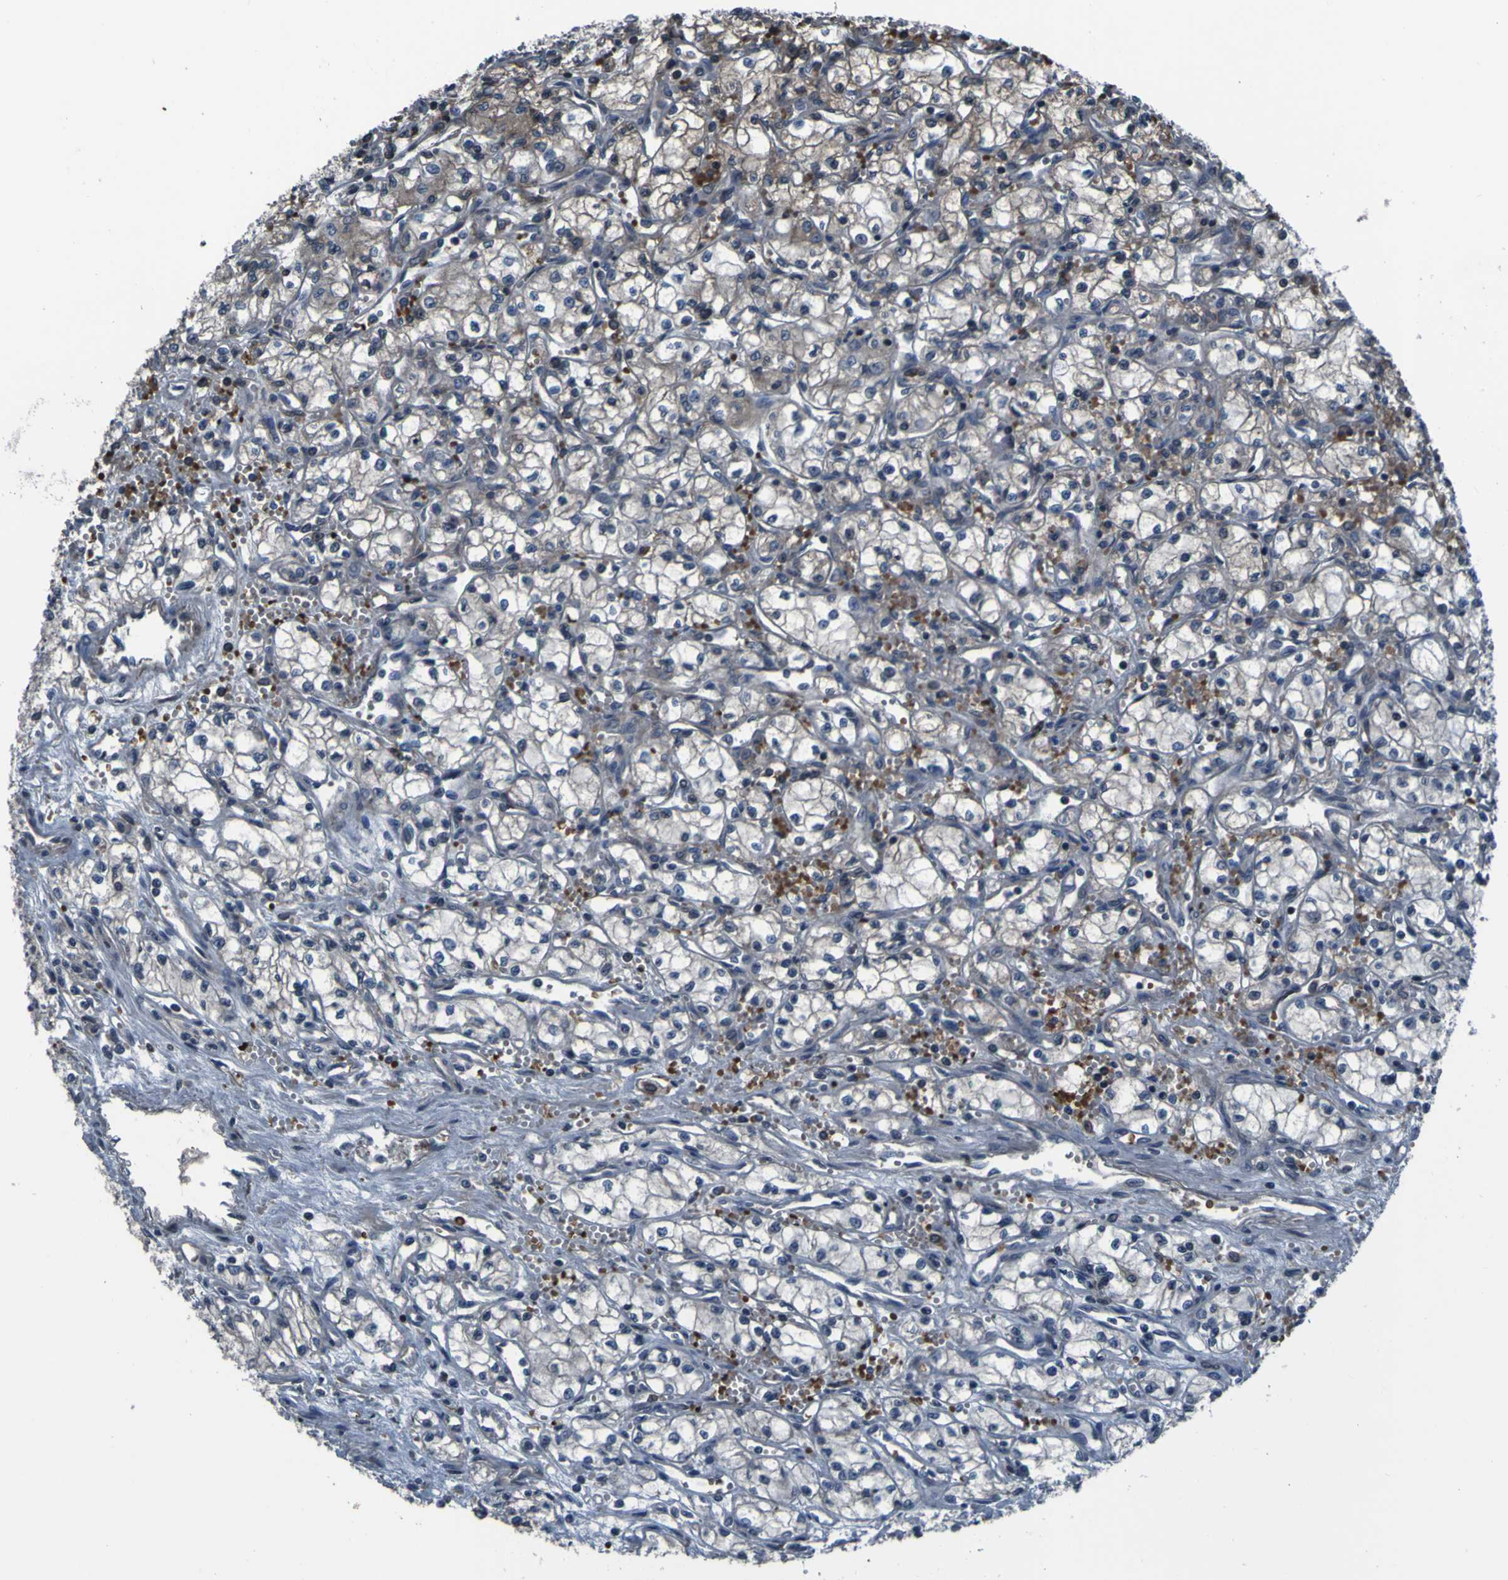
{"staining": {"intensity": "weak", "quantity": "<25%", "location": "cytoplasmic/membranous"}, "tissue": "renal cancer", "cell_type": "Tumor cells", "image_type": "cancer", "snomed": [{"axis": "morphology", "description": "Normal tissue, NOS"}, {"axis": "morphology", "description": "Adenocarcinoma, NOS"}, {"axis": "topography", "description": "Kidney"}], "caption": "The histopathology image exhibits no staining of tumor cells in renal adenocarcinoma.", "gene": "GRAMD1A", "patient": {"sex": "male", "age": 59}}